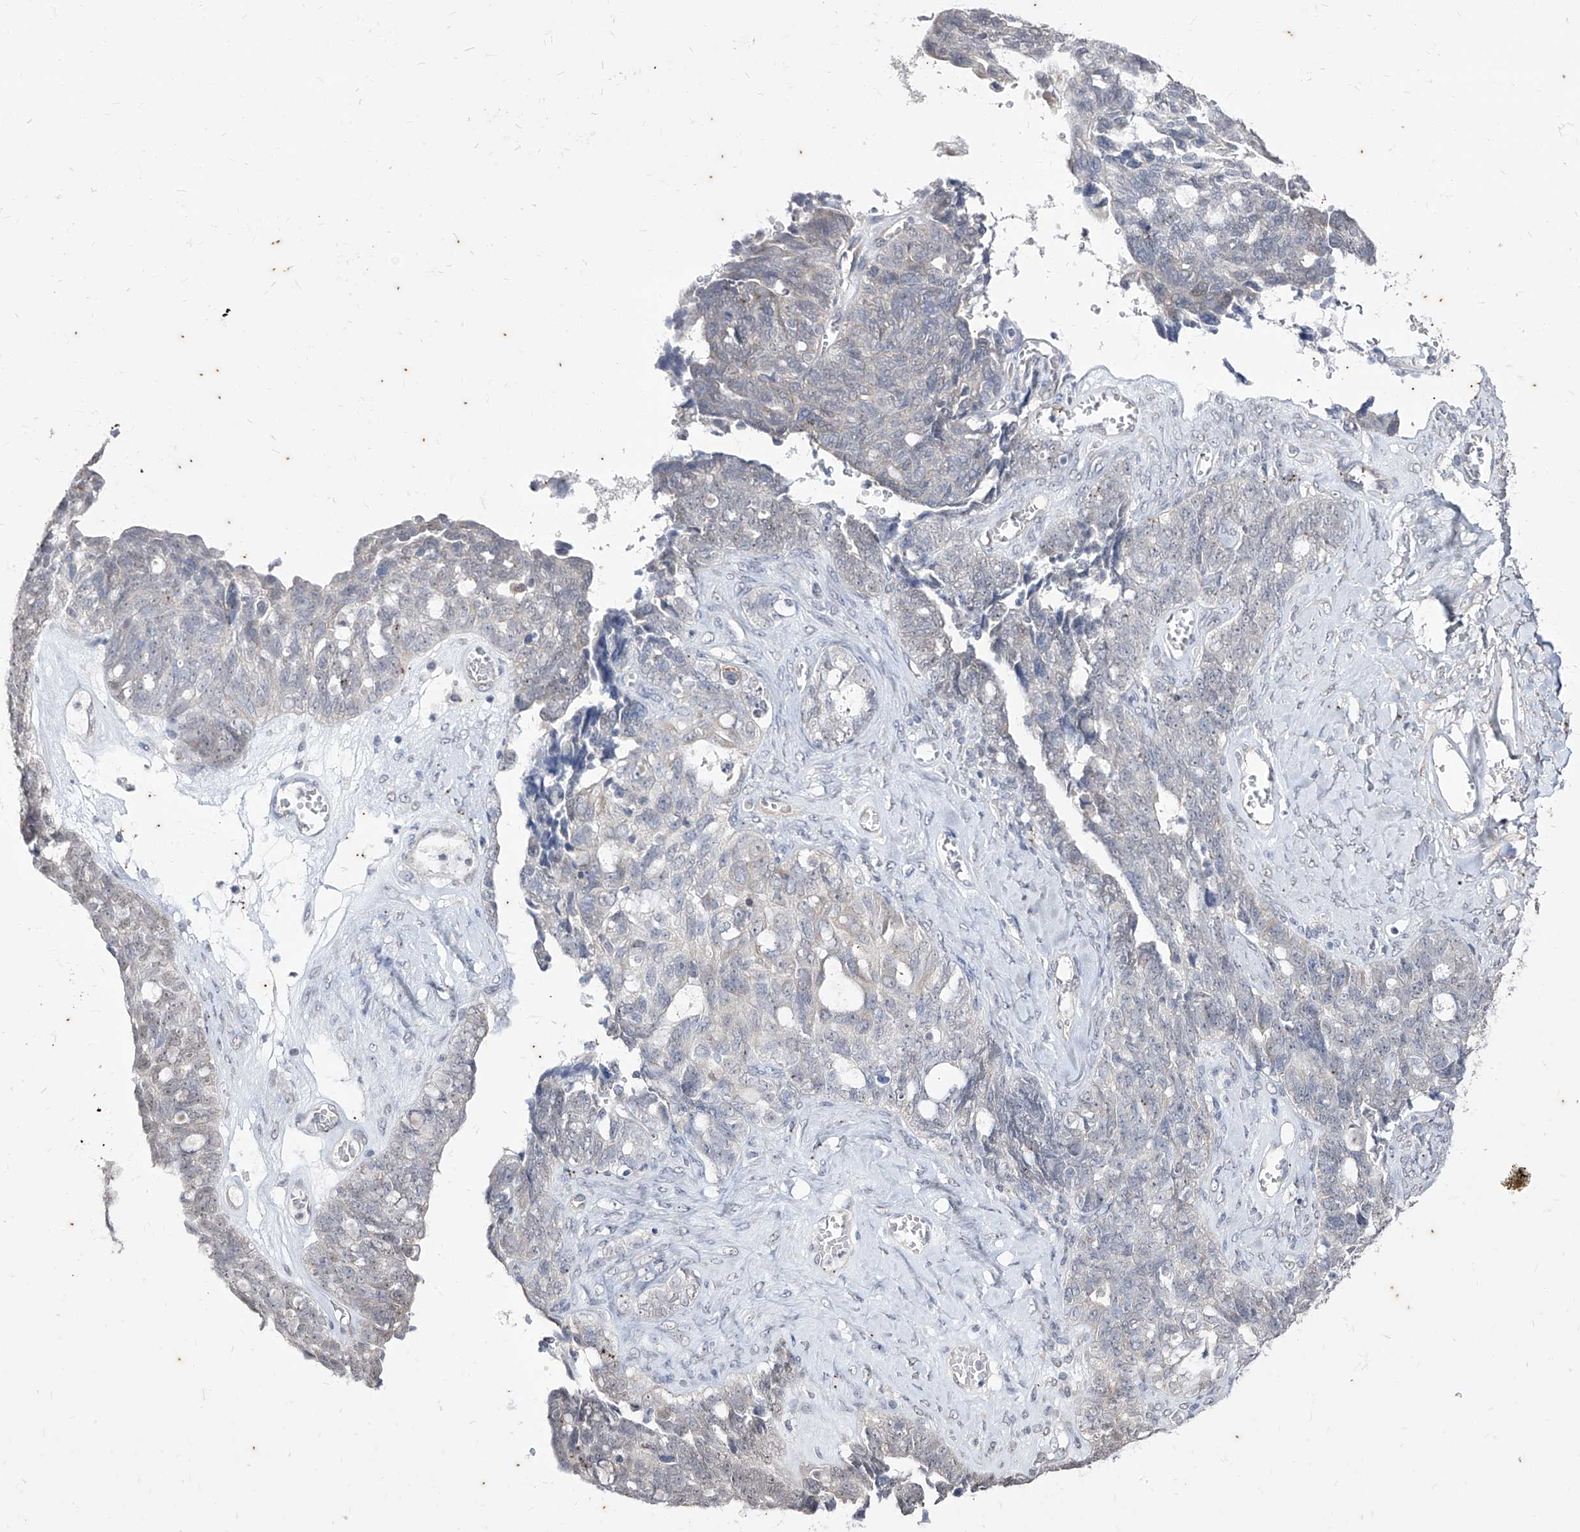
{"staining": {"intensity": "negative", "quantity": "none", "location": "none"}, "tissue": "ovarian cancer", "cell_type": "Tumor cells", "image_type": "cancer", "snomed": [{"axis": "morphology", "description": "Cystadenocarcinoma, serous, NOS"}, {"axis": "topography", "description": "Ovary"}], "caption": "IHC photomicrograph of neoplastic tissue: ovarian serous cystadenocarcinoma stained with DAB reveals no significant protein staining in tumor cells.", "gene": "PHF20L1", "patient": {"sex": "female", "age": 79}}